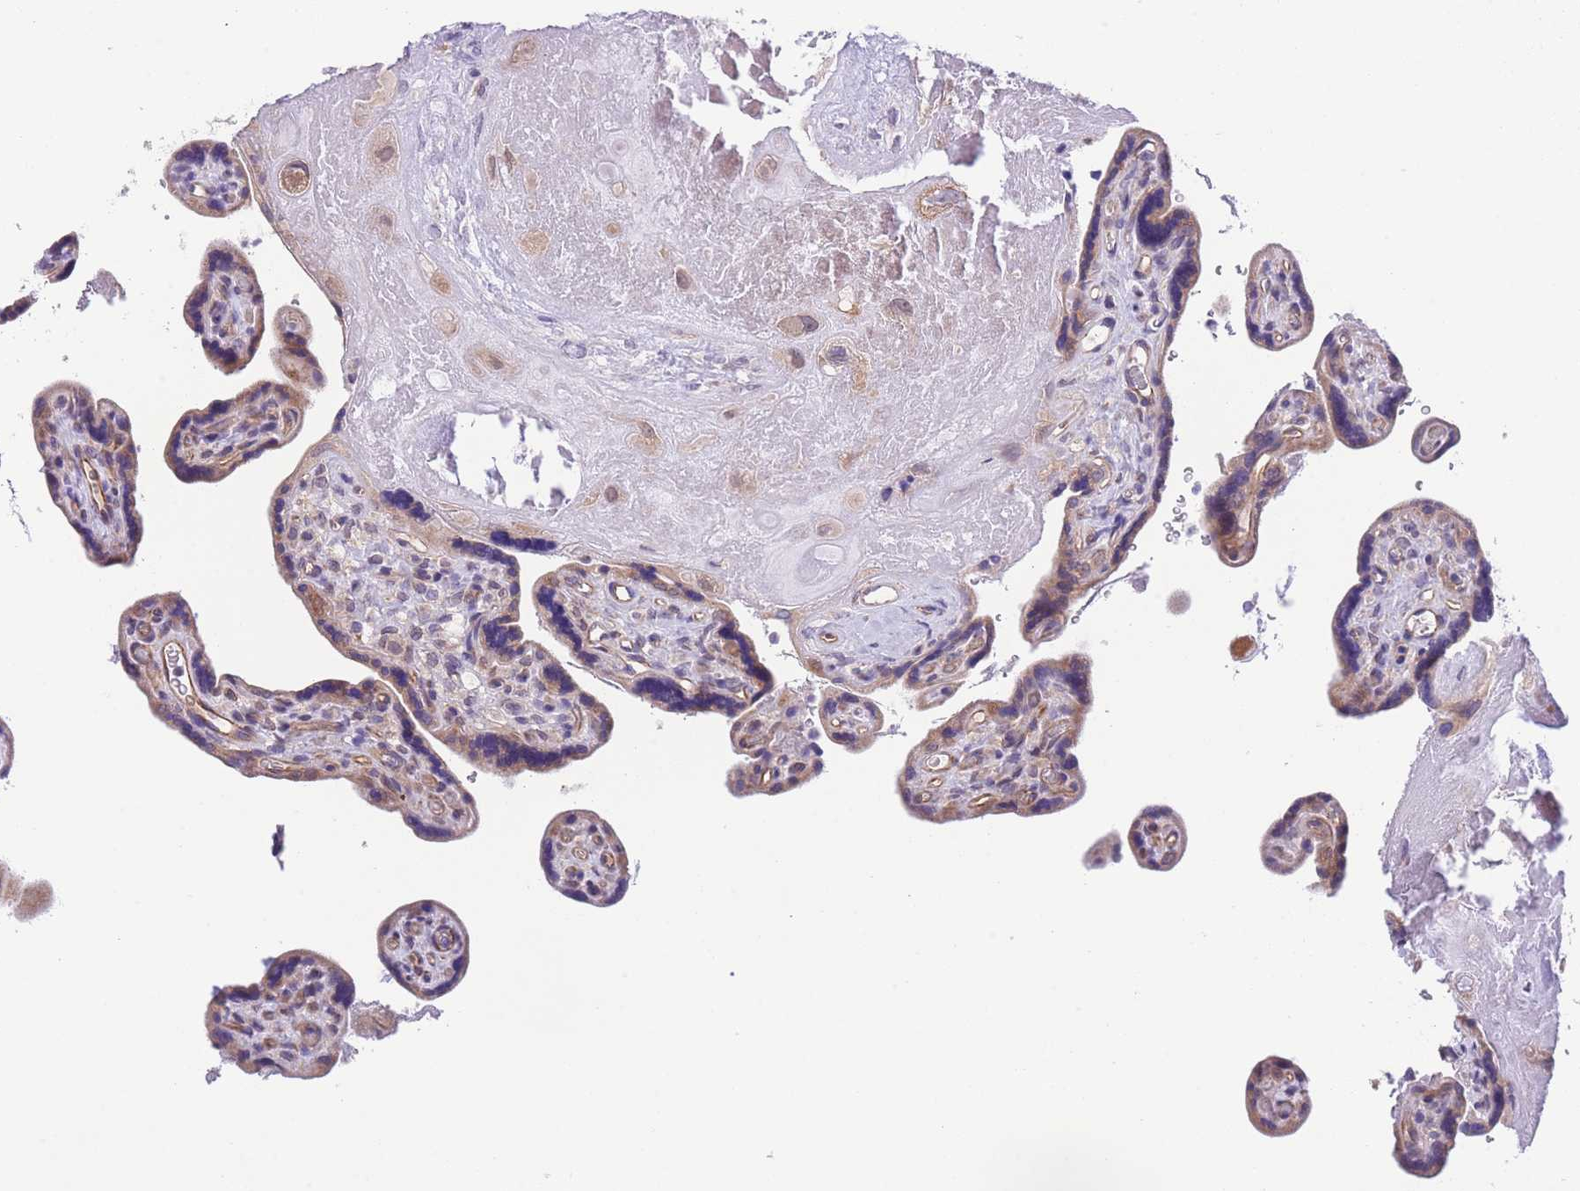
{"staining": {"intensity": "weak", "quantity": ">75%", "location": "cytoplasmic/membranous"}, "tissue": "placenta", "cell_type": "Decidual cells", "image_type": "normal", "snomed": [{"axis": "morphology", "description": "Normal tissue, NOS"}, {"axis": "topography", "description": "Placenta"}], "caption": "Decidual cells exhibit low levels of weak cytoplasmic/membranous positivity in approximately >75% of cells in unremarkable human placenta. (Stains: DAB in brown, nuclei in blue, Microscopy: brightfield microscopy at high magnification).", "gene": "WWOX", "patient": {"sex": "female", "age": 39}}